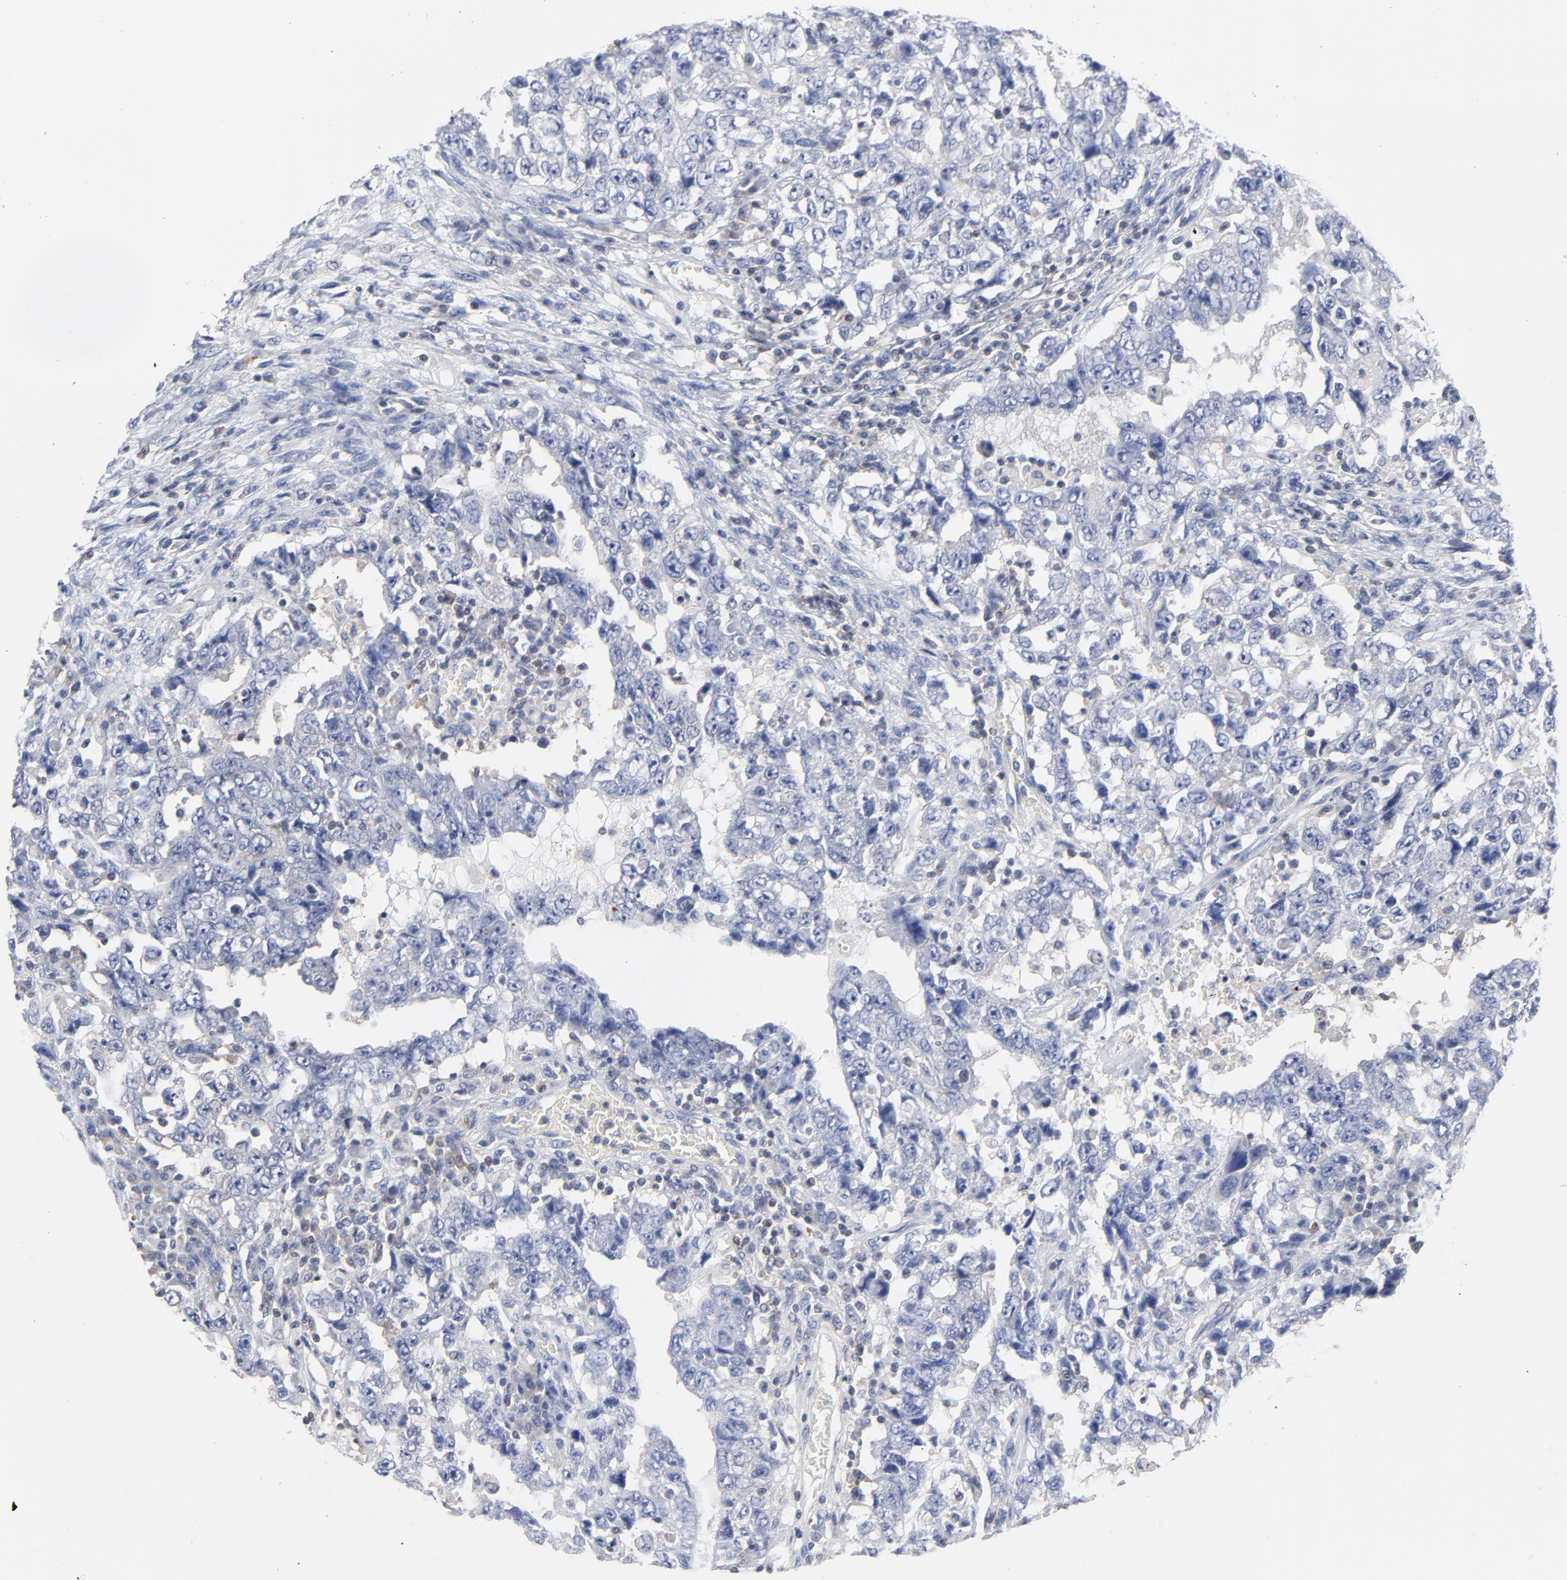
{"staining": {"intensity": "negative", "quantity": "none", "location": "none"}, "tissue": "testis cancer", "cell_type": "Tumor cells", "image_type": "cancer", "snomed": [{"axis": "morphology", "description": "Carcinoma, Embryonal, NOS"}, {"axis": "topography", "description": "Testis"}], "caption": "This is a histopathology image of IHC staining of embryonal carcinoma (testis), which shows no staining in tumor cells.", "gene": "CAB39L", "patient": {"sex": "male", "age": 26}}